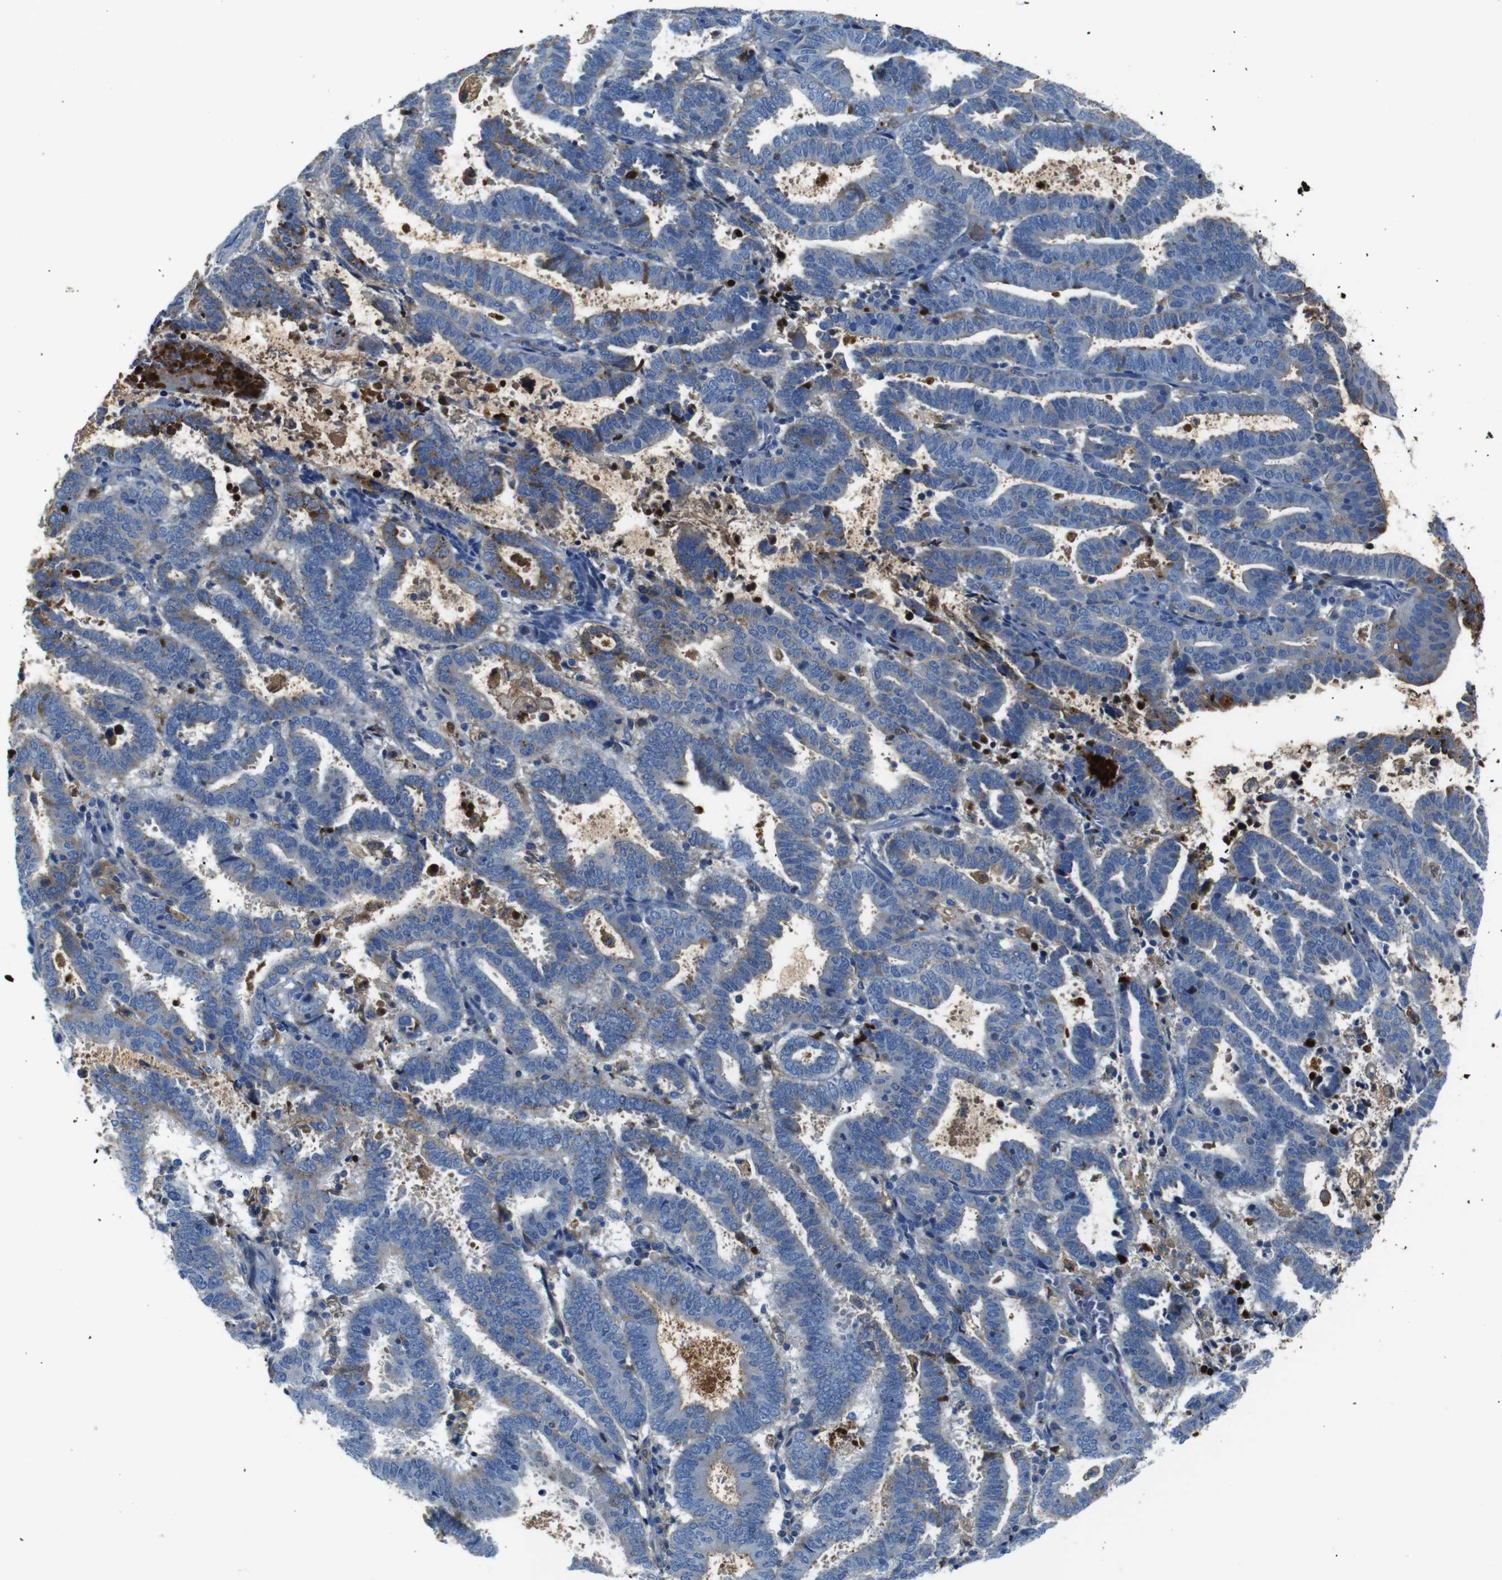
{"staining": {"intensity": "negative", "quantity": "none", "location": "none"}, "tissue": "endometrial cancer", "cell_type": "Tumor cells", "image_type": "cancer", "snomed": [{"axis": "morphology", "description": "Adenocarcinoma, NOS"}, {"axis": "topography", "description": "Uterus"}], "caption": "This is an IHC micrograph of human endometrial cancer (adenocarcinoma). There is no staining in tumor cells.", "gene": "SERPINA1", "patient": {"sex": "female", "age": 83}}